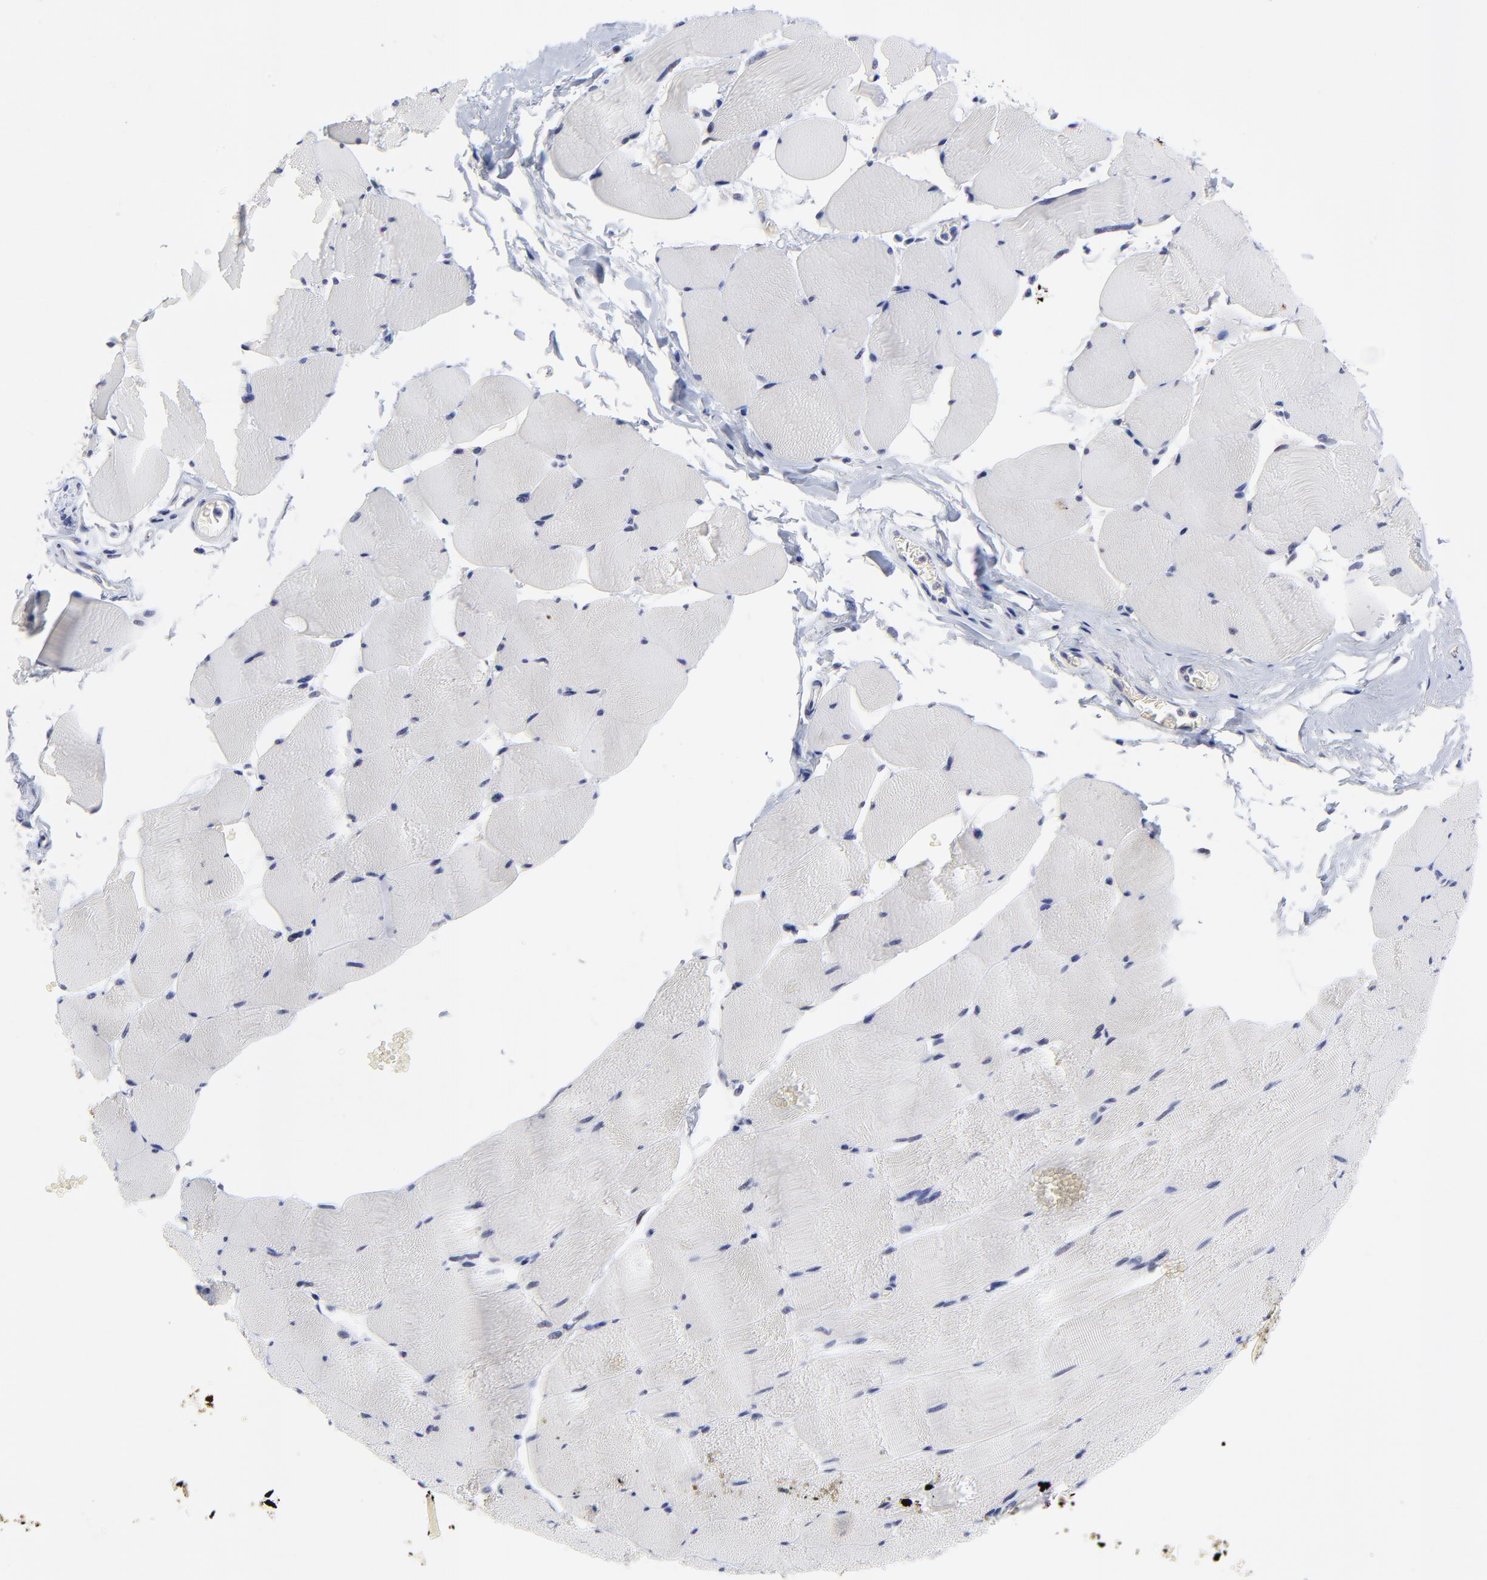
{"staining": {"intensity": "negative", "quantity": "none", "location": "none"}, "tissue": "skeletal muscle", "cell_type": "Myocytes", "image_type": "normal", "snomed": [{"axis": "morphology", "description": "Normal tissue, NOS"}, {"axis": "topography", "description": "Skeletal muscle"}], "caption": "This image is of normal skeletal muscle stained with IHC to label a protein in brown with the nuclei are counter-stained blue. There is no positivity in myocytes.", "gene": "FBXO8", "patient": {"sex": "male", "age": 62}}